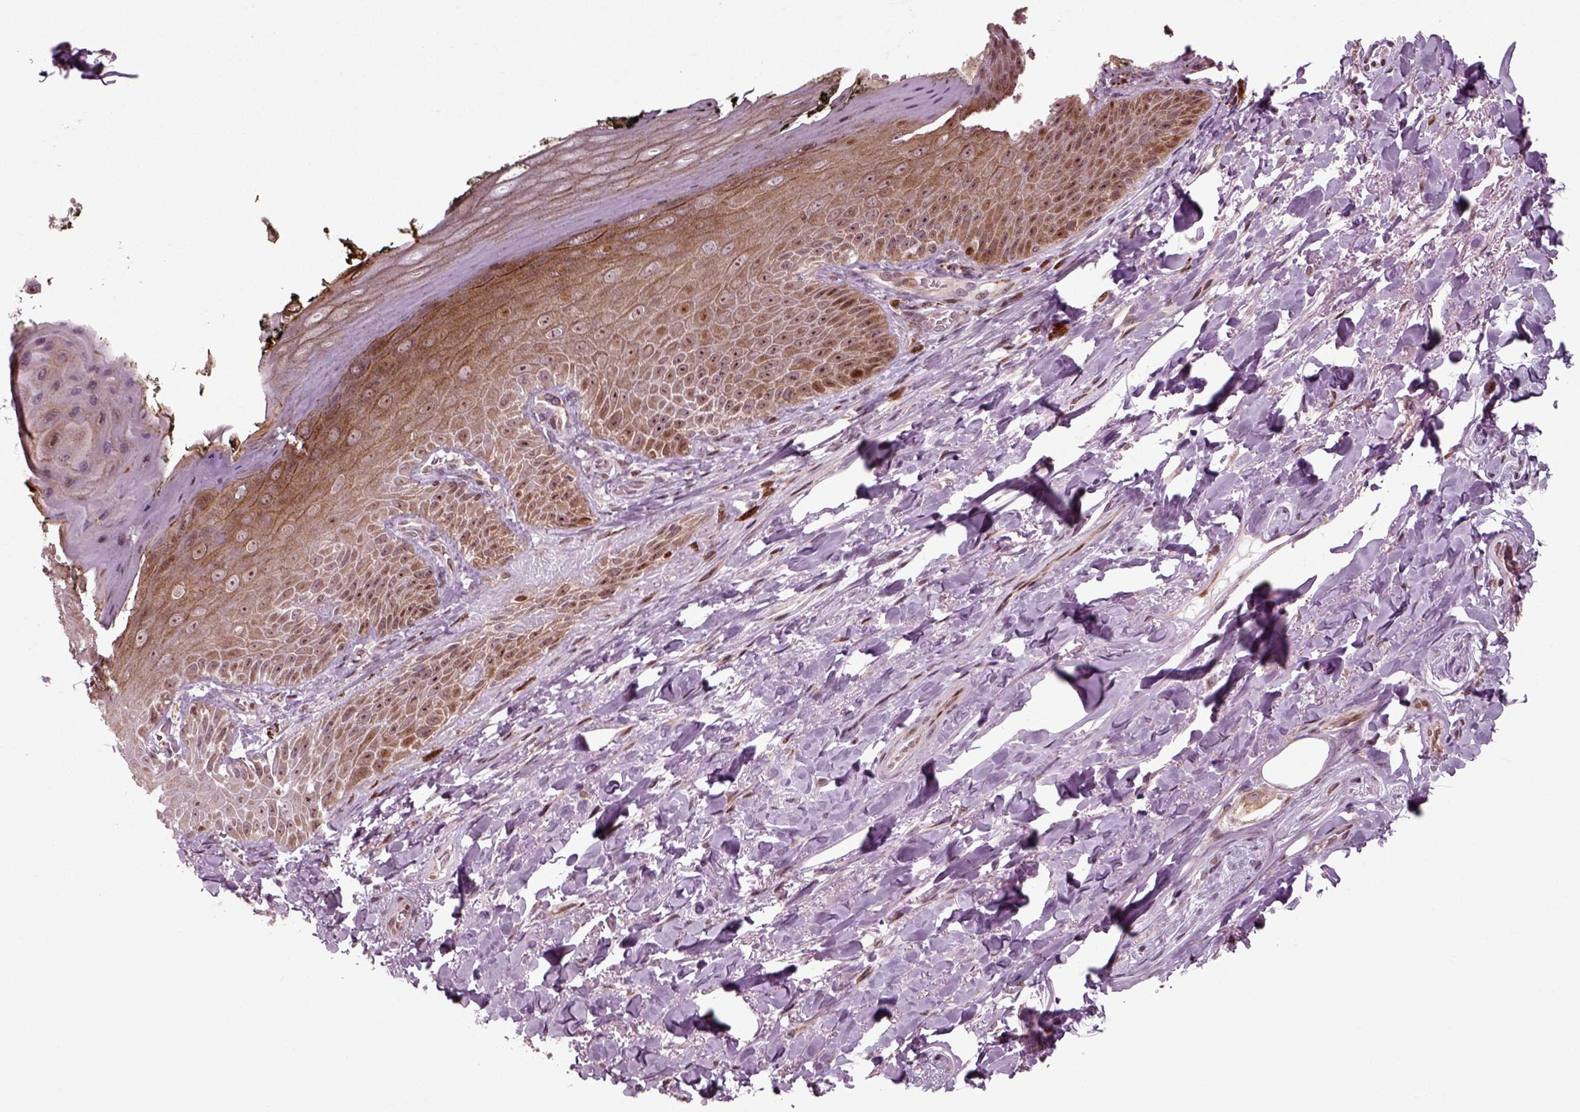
{"staining": {"intensity": "moderate", "quantity": "25%-75%", "location": "cytoplasmic/membranous,nuclear"}, "tissue": "skin", "cell_type": "Epidermal cells", "image_type": "normal", "snomed": [{"axis": "morphology", "description": "Normal tissue, NOS"}, {"axis": "topography", "description": "Anal"}, {"axis": "topography", "description": "Peripheral nerve tissue"}], "caption": "Immunohistochemistry (IHC) photomicrograph of unremarkable skin: human skin stained using immunohistochemistry shows medium levels of moderate protein expression localized specifically in the cytoplasmic/membranous,nuclear of epidermal cells, appearing as a cytoplasmic/membranous,nuclear brown color.", "gene": "CDC14A", "patient": {"sex": "male", "age": 53}}